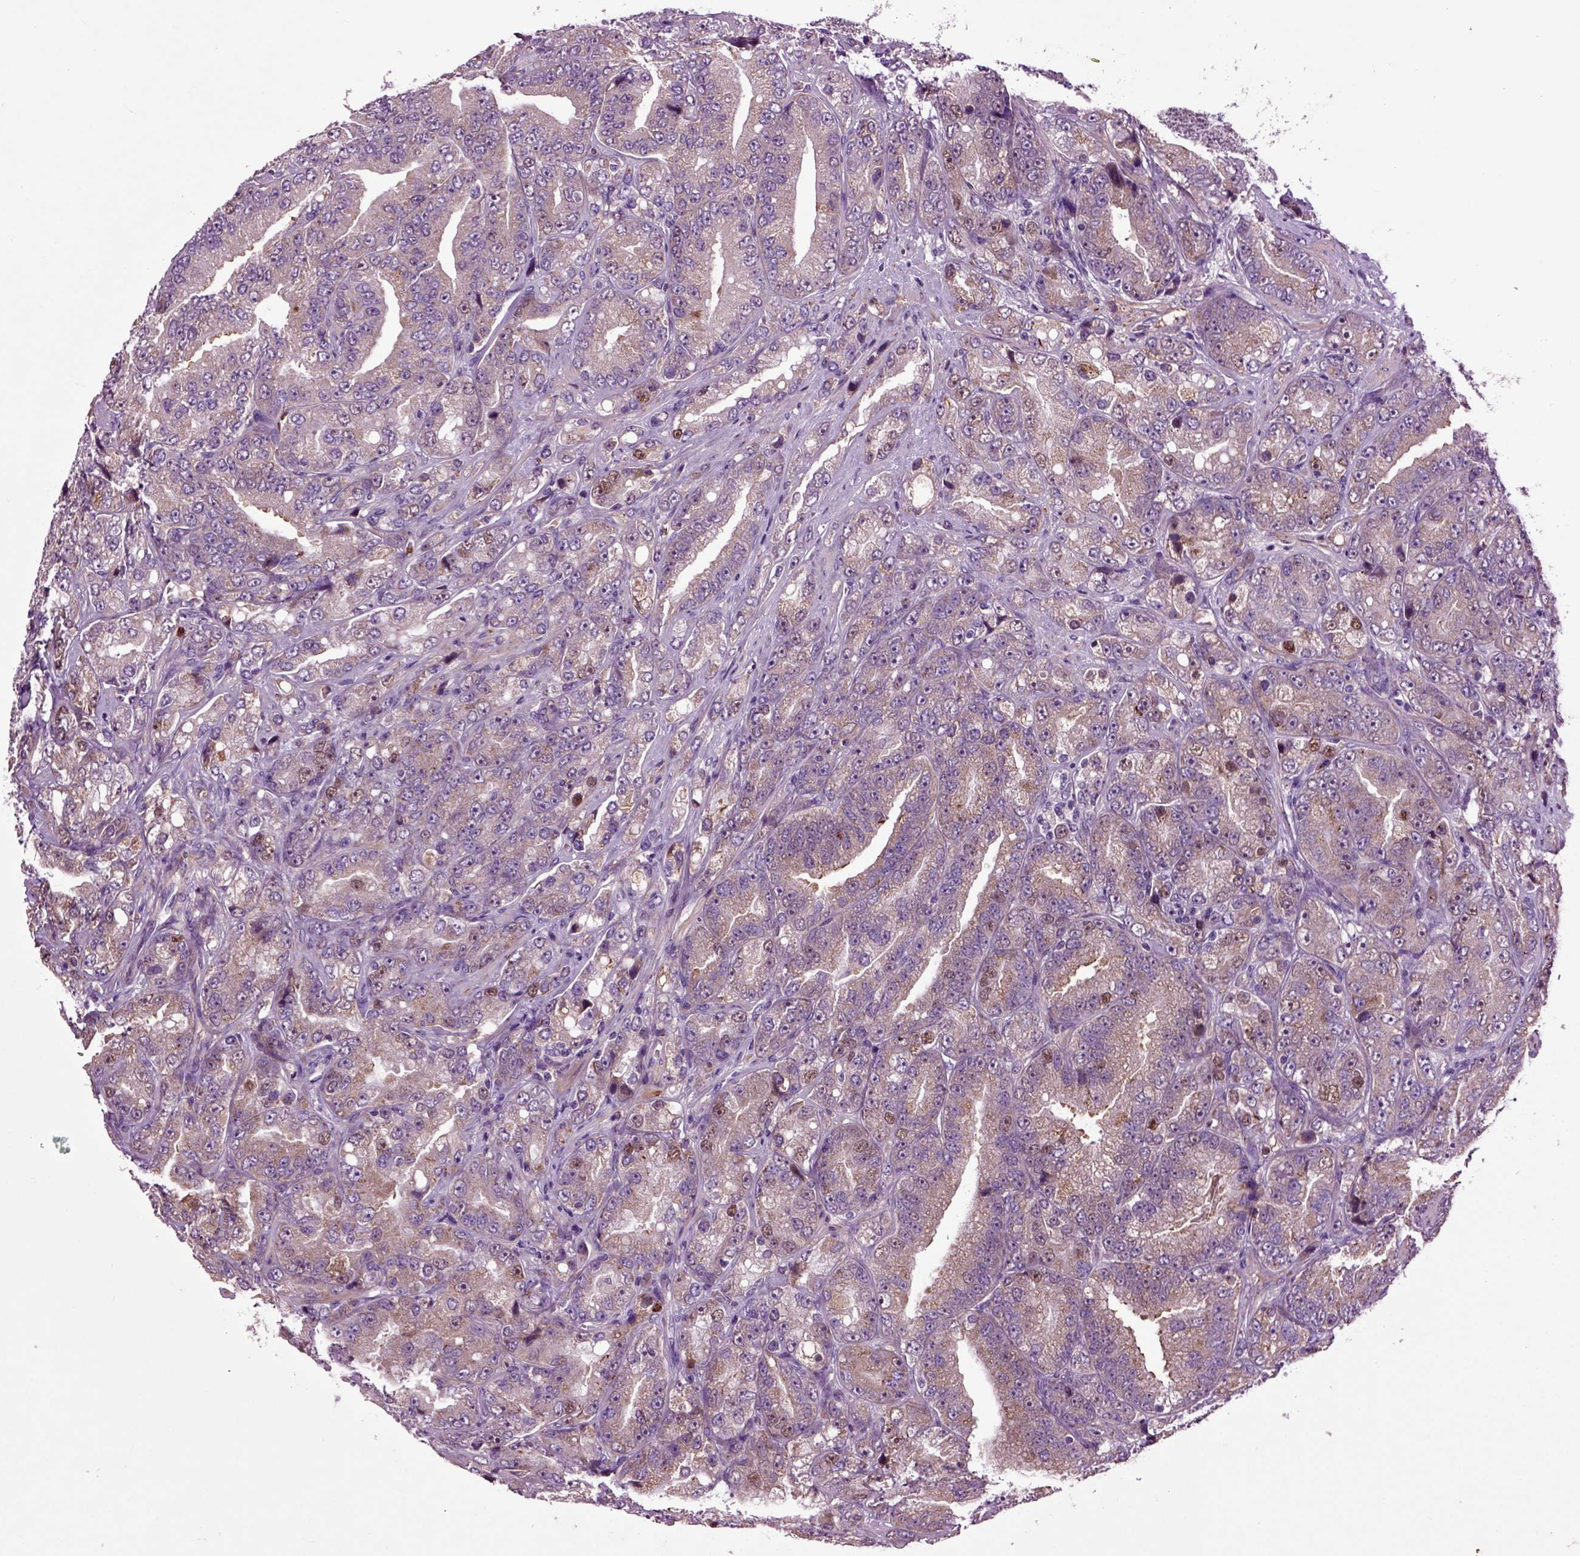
{"staining": {"intensity": "weak", "quantity": "25%-75%", "location": "cytoplasmic/membranous"}, "tissue": "prostate cancer", "cell_type": "Tumor cells", "image_type": "cancer", "snomed": [{"axis": "morphology", "description": "Adenocarcinoma, NOS"}, {"axis": "topography", "description": "Prostate"}], "caption": "Brown immunohistochemical staining in human adenocarcinoma (prostate) displays weak cytoplasmic/membranous expression in approximately 25%-75% of tumor cells. (DAB (3,3'-diaminobenzidine) IHC with brightfield microscopy, high magnification).", "gene": "SPON1", "patient": {"sex": "male", "age": 63}}